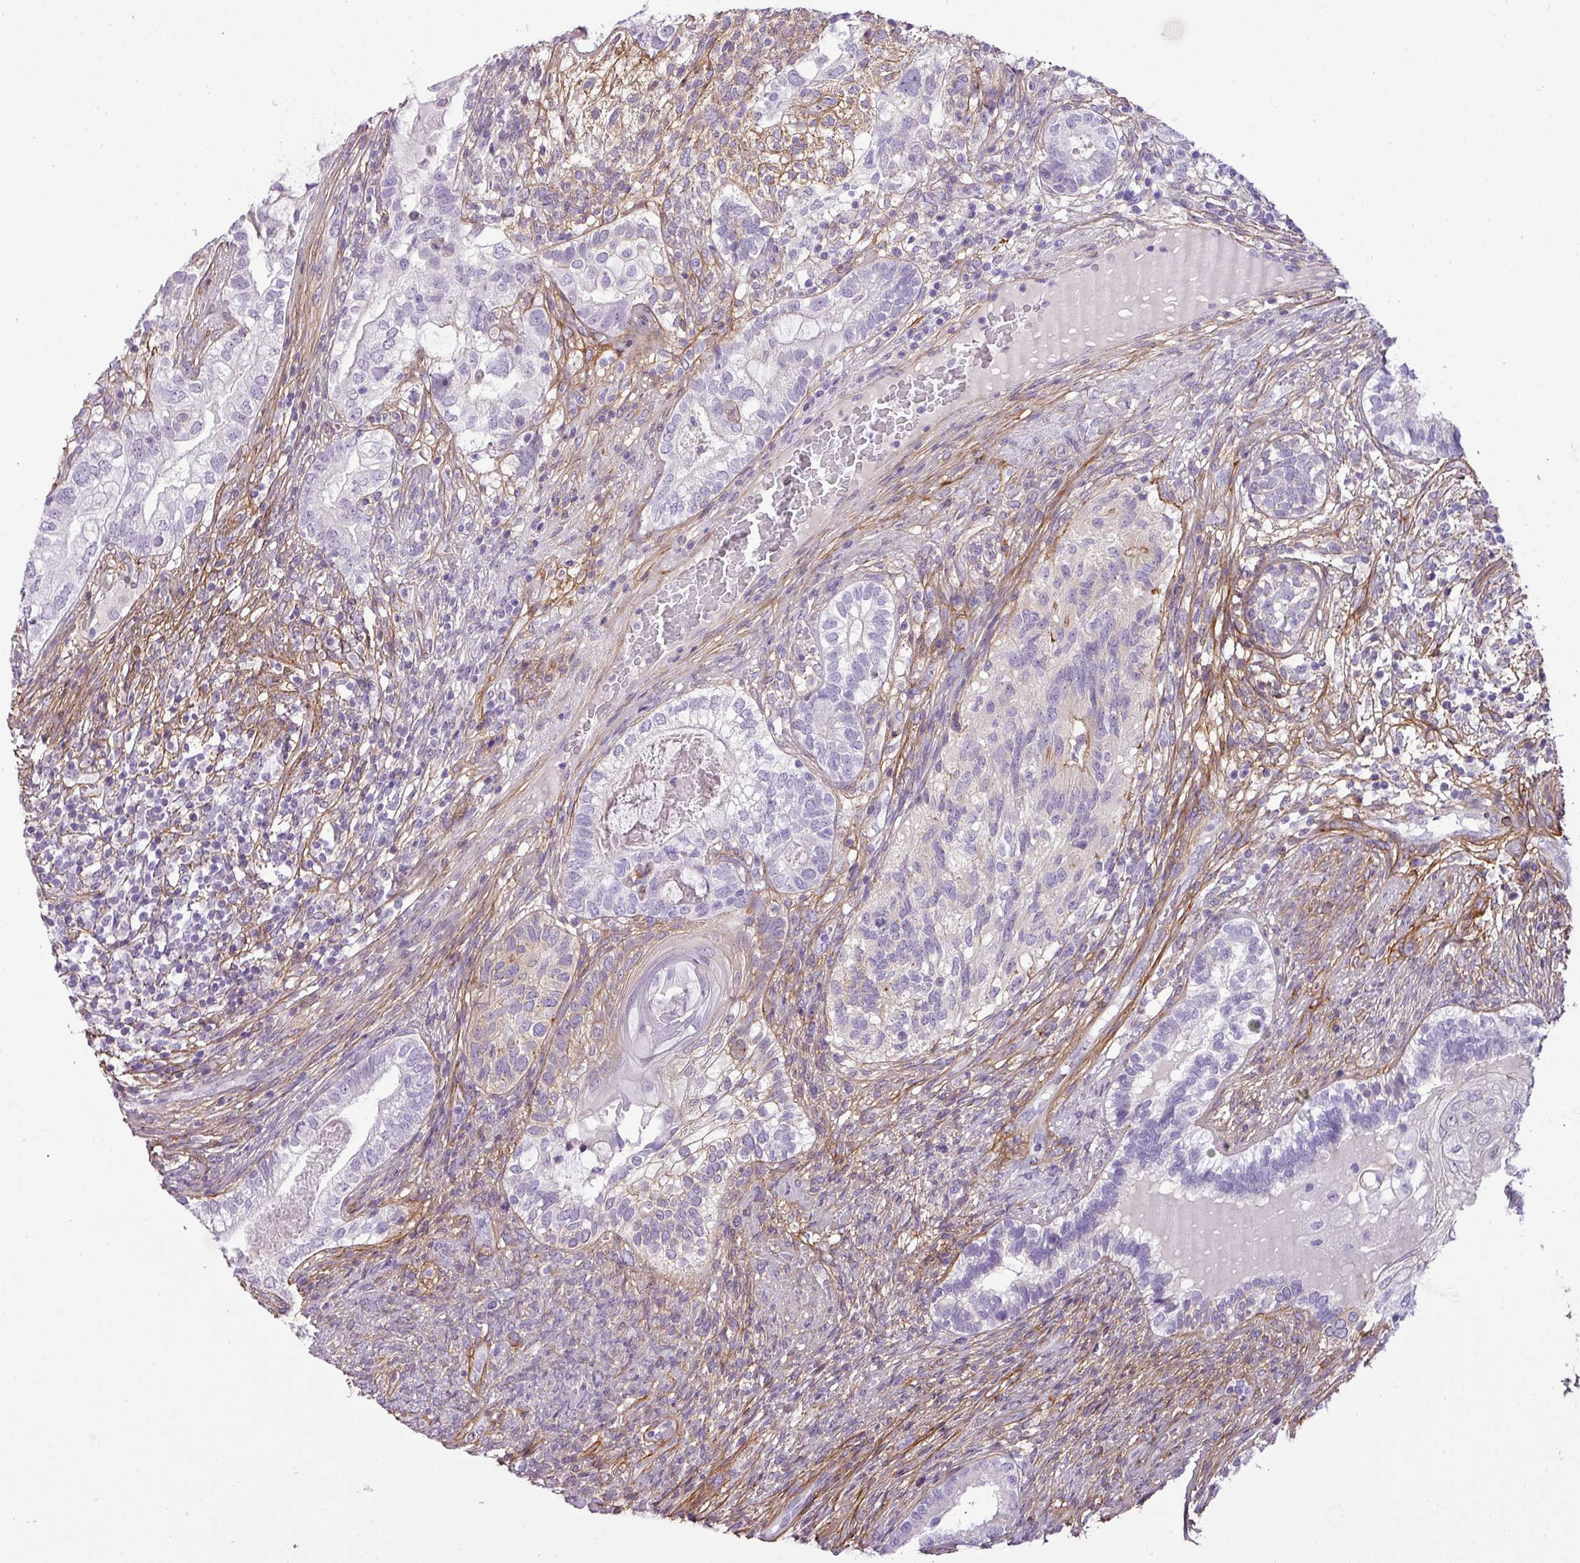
{"staining": {"intensity": "moderate", "quantity": "<25%", "location": "cytoplasmic/membranous"}, "tissue": "testis cancer", "cell_type": "Tumor cells", "image_type": "cancer", "snomed": [{"axis": "morphology", "description": "Seminoma, NOS"}, {"axis": "morphology", "description": "Carcinoma, Embryonal, NOS"}, {"axis": "topography", "description": "Testis"}], "caption": "Protein expression analysis of human seminoma (testis) reveals moderate cytoplasmic/membranous staining in approximately <25% of tumor cells. (IHC, brightfield microscopy, high magnification).", "gene": "PARD6G", "patient": {"sex": "male", "age": 41}}